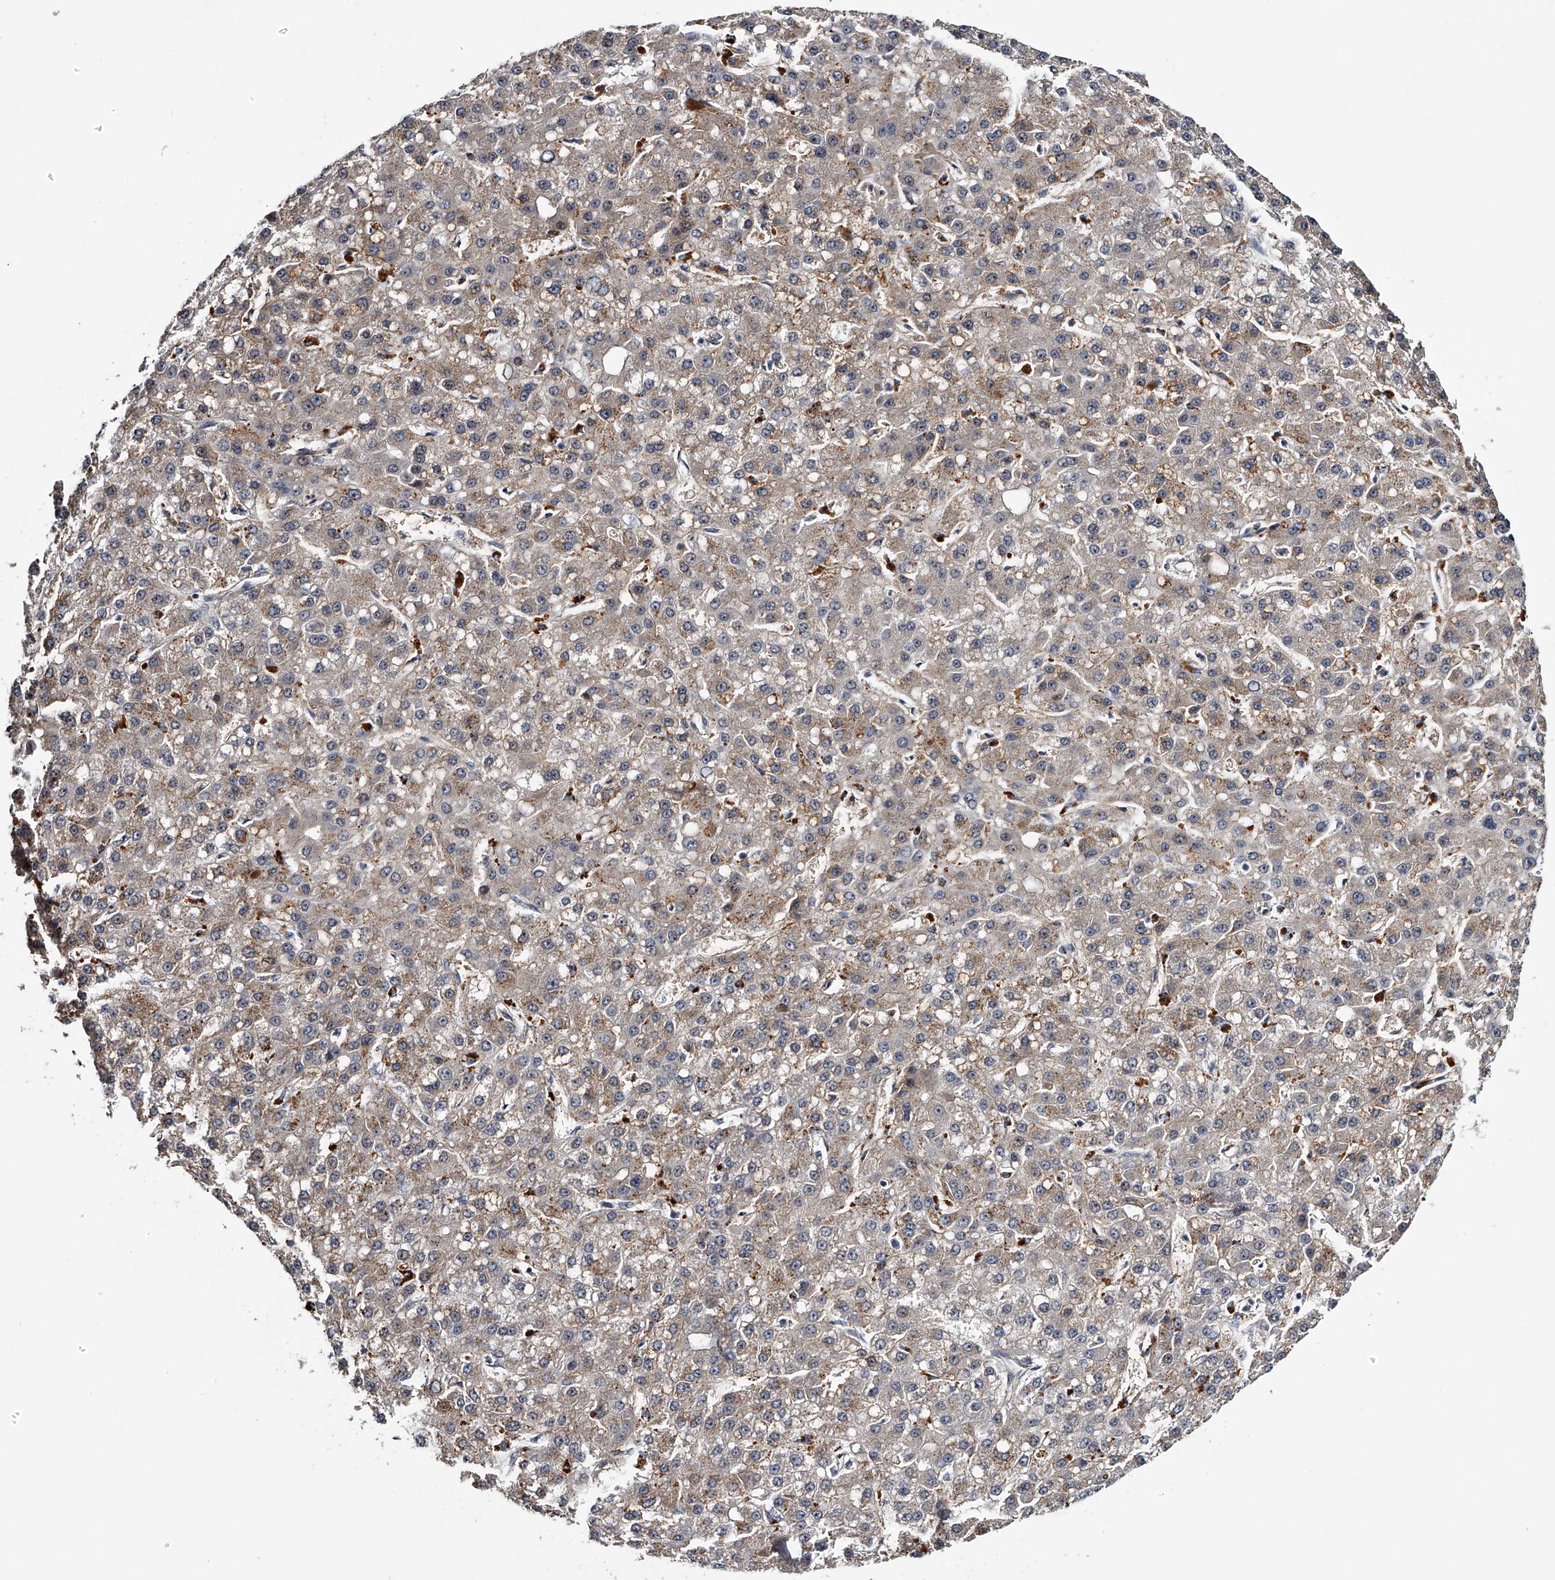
{"staining": {"intensity": "weak", "quantity": "<25%", "location": "cytoplasmic/membranous"}, "tissue": "liver cancer", "cell_type": "Tumor cells", "image_type": "cancer", "snomed": [{"axis": "morphology", "description": "Carcinoma, Hepatocellular, NOS"}, {"axis": "topography", "description": "Liver"}], "caption": "Human liver cancer (hepatocellular carcinoma) stained for a protein using immunohistochemistry (IHC) reveals no expression in tumor cells.", "gene": "MDN1", "patient": {"sex": "male", "age": 67}}